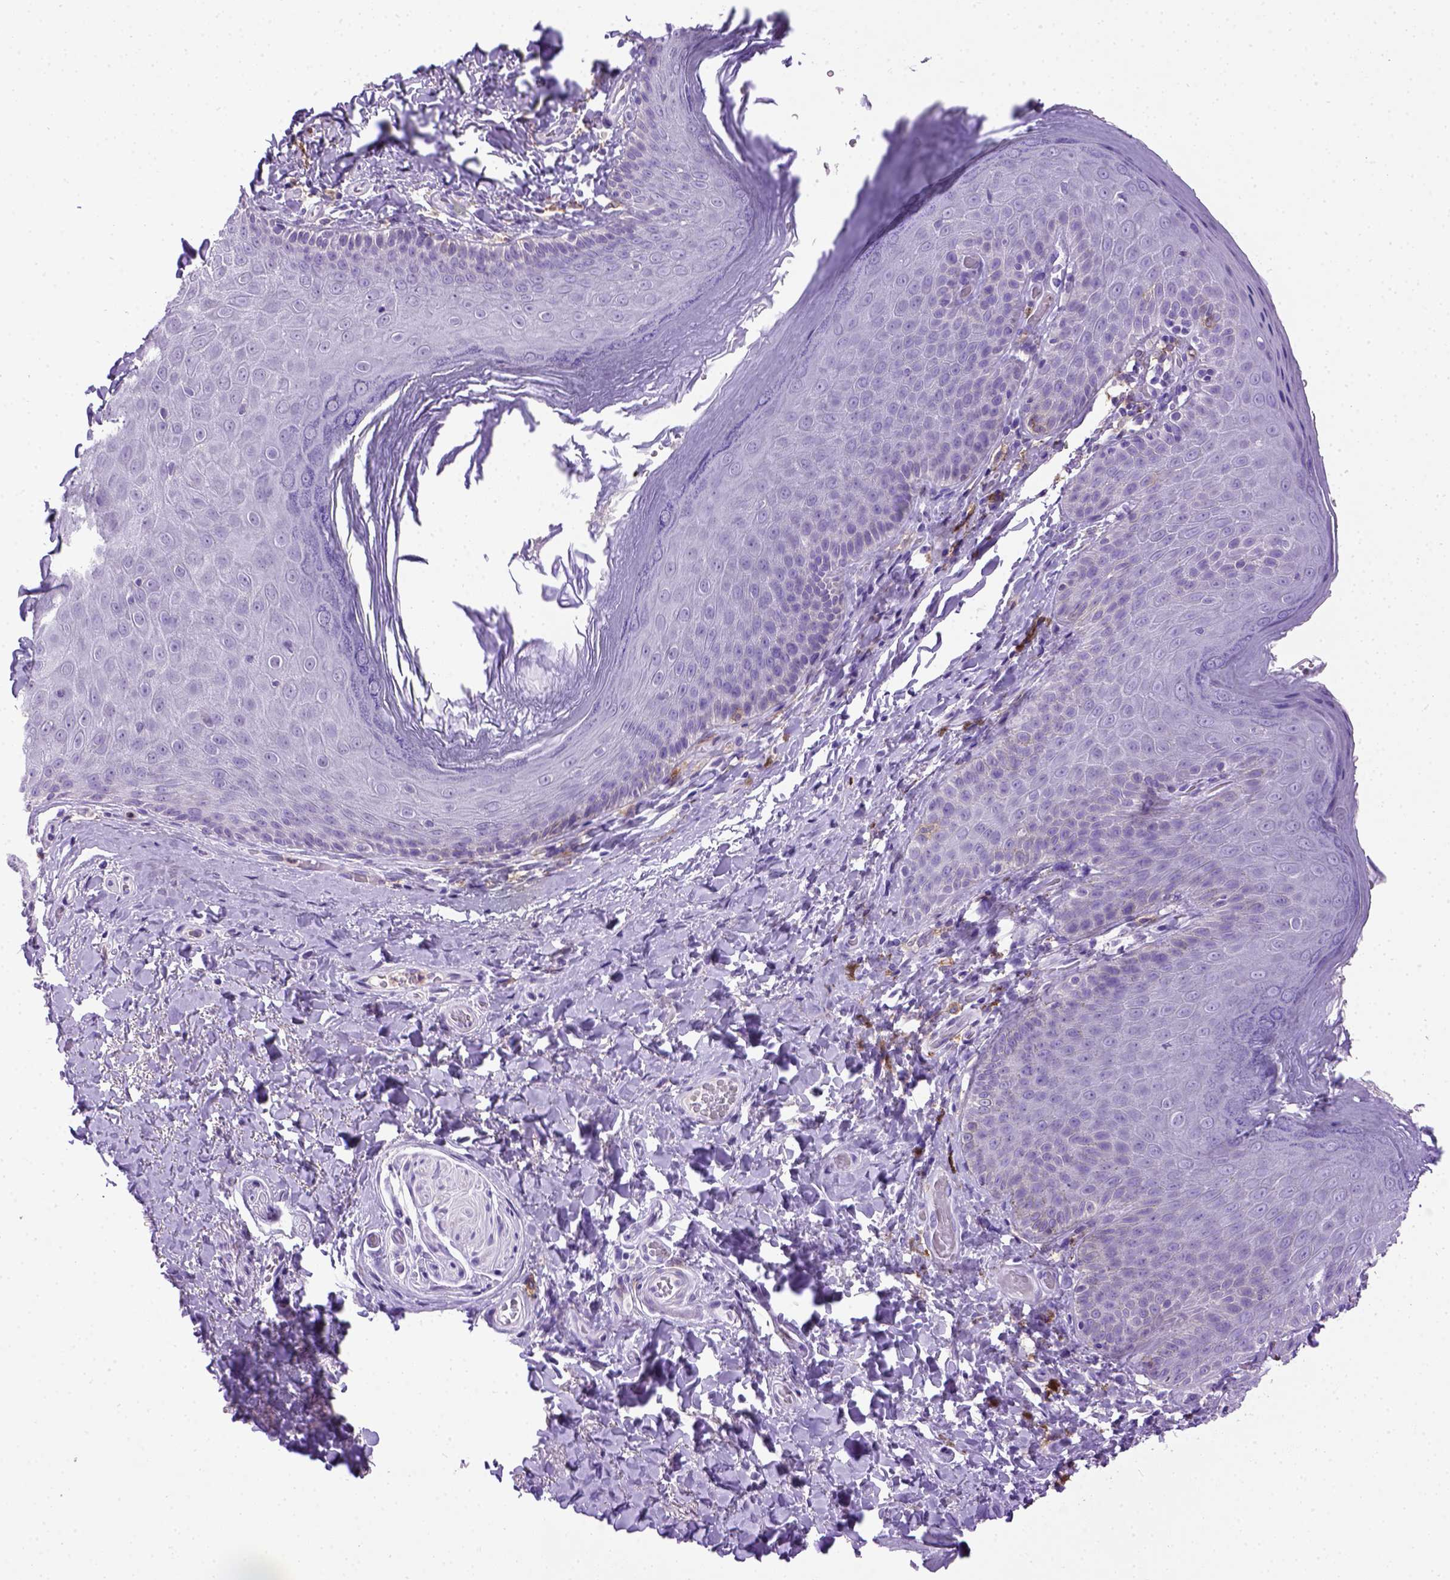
{"staining": {"intensity": "negative", "quantity": "none", "location": "none"}, "tissue": "skin", "cell_type": "Epidermal cells", "image_type": "normal", "snomed": [{"axis": "morphology", "description": "Normal tissue, NOS"}, {"axis": "topography", "description": "Anal"}], "caption": "A high-resolution image shows IHC staining of unremarkable skin, which reveals no significant positivity in epidermal cells. (DAB (3,3'-diaminobenzidine) immunohistochemistry (IHC) visualized using brightfield microscopy, high magnification).", "gene": "ITGAX", "patient": {"sex": "male", "age": 53}}